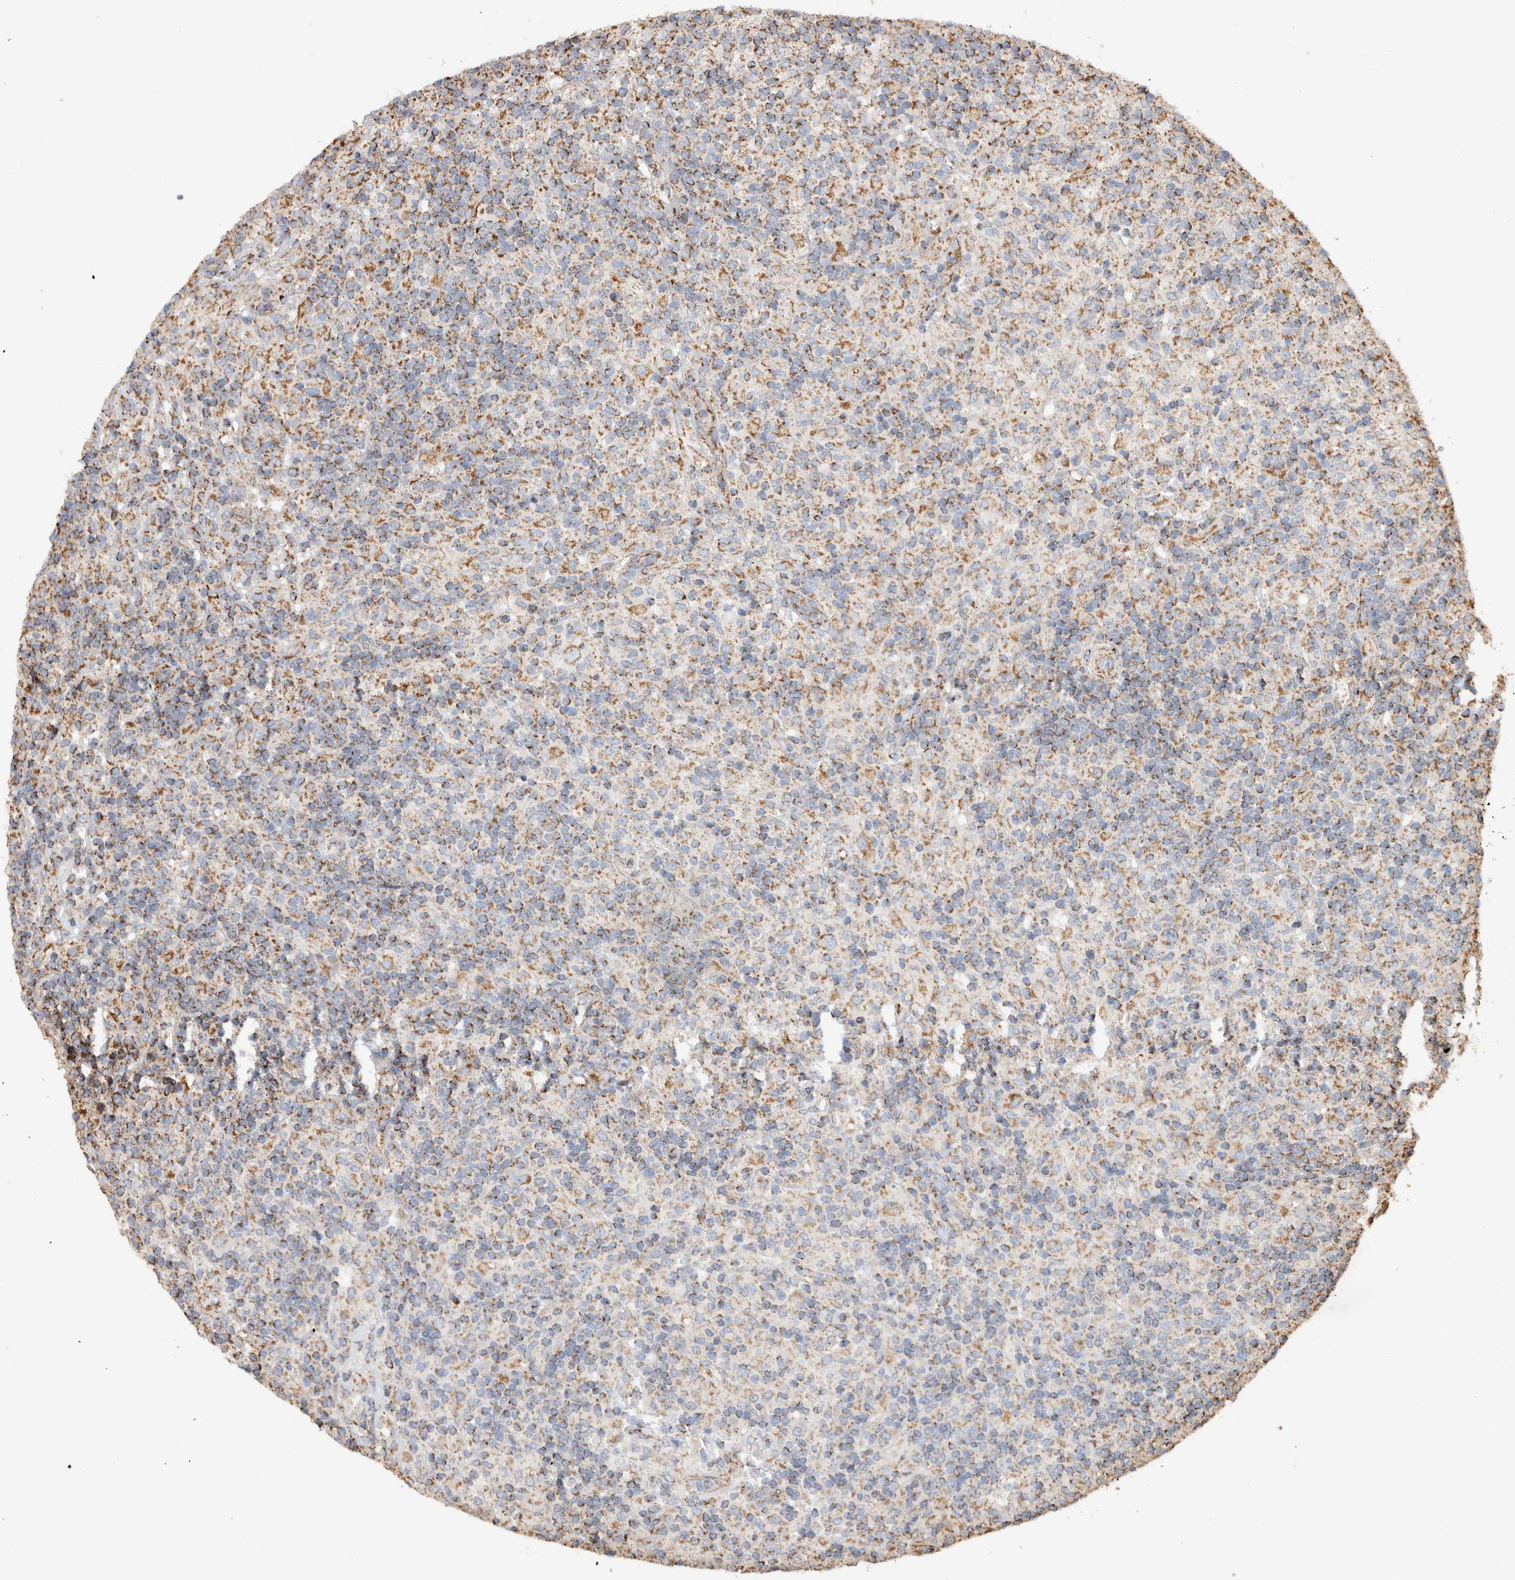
{"staining": {"intensity": "moderate", "quantity": ">75%", "location": "cytoplasmic/membranous"}, "tissue": "lymphoma", "cell_type": "Tumor cells", "image_type": "cancer", "snomed": [{"axis": "morphology", "description": "Hodgkin's disease, NOS"}, {"axis": "topography", "description": "Lymph node"}], "caption": "There is medium levels of moderate cytoplasmic/membranous positivity in tumor cells of Hodgkin's disease, as demonstrated by immunohistochemical staining (brown color).", "gene": "IARS2", "patient": {"sex": "male", "age": 70}}